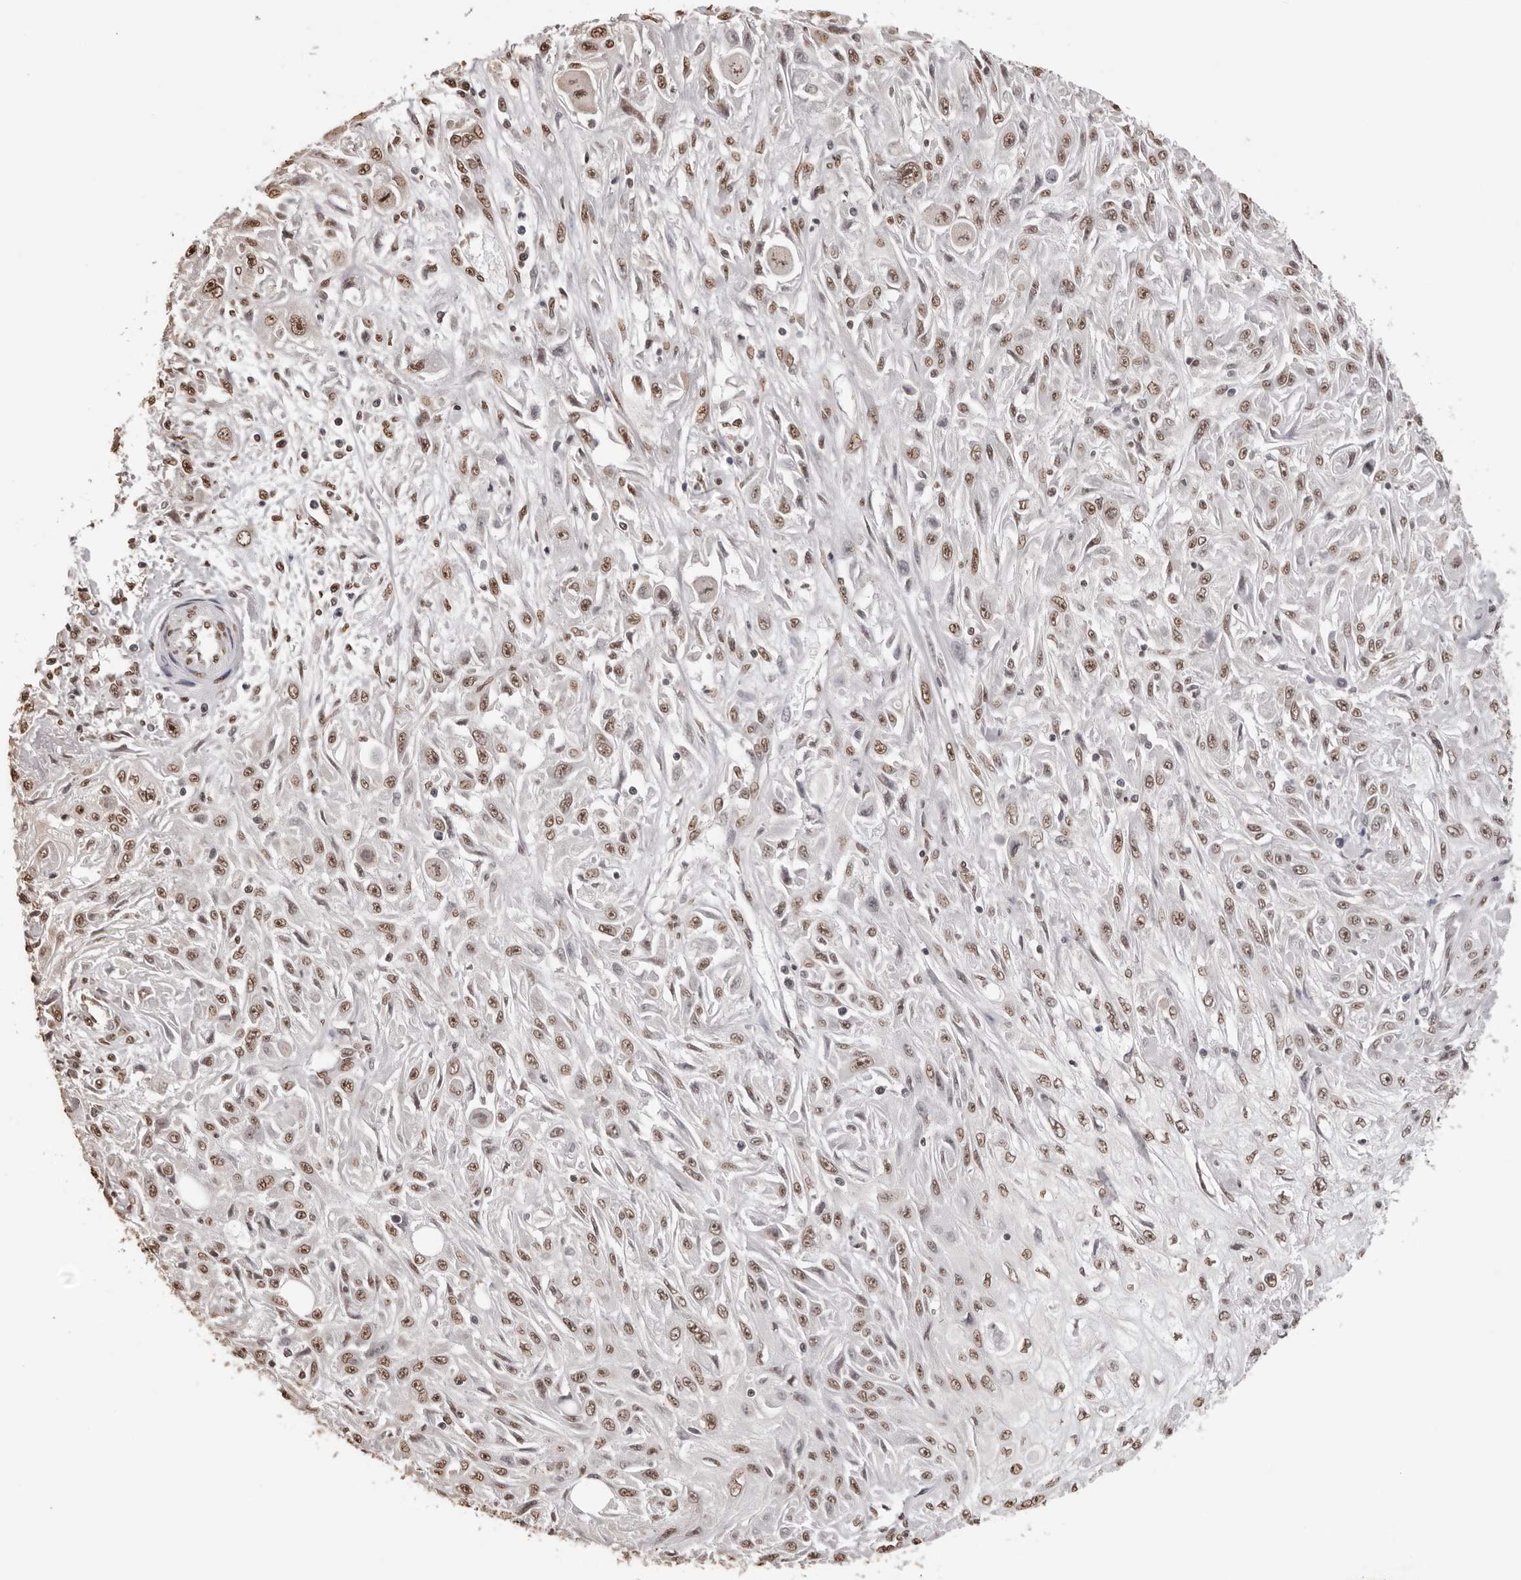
{"staining": {"intensity": "moderate", "quantity": ">75%", "location": "nuclear"}, "tissue": "skin cancer", "cell_type": "Tumor cells", "image_type": "cancer", "snomed": [{"axis": "morphology", "description": "Squamous cell carcinoma, NOS"}, {"axis": "morphology", "description": "Squamous cell carcinoma, metastatic, NOS"}, {"axis": "topography", "description": "Skin"}, {"axis": "topography", "description": "Lymph node"}], "caption": "Metastatic squamous cell carcinoma (skin) stained with a protein marker demonstrates moderate staining in tumor cells.", "gene": "OLIG3", "patient": {"sex": "male", "age": 75}}